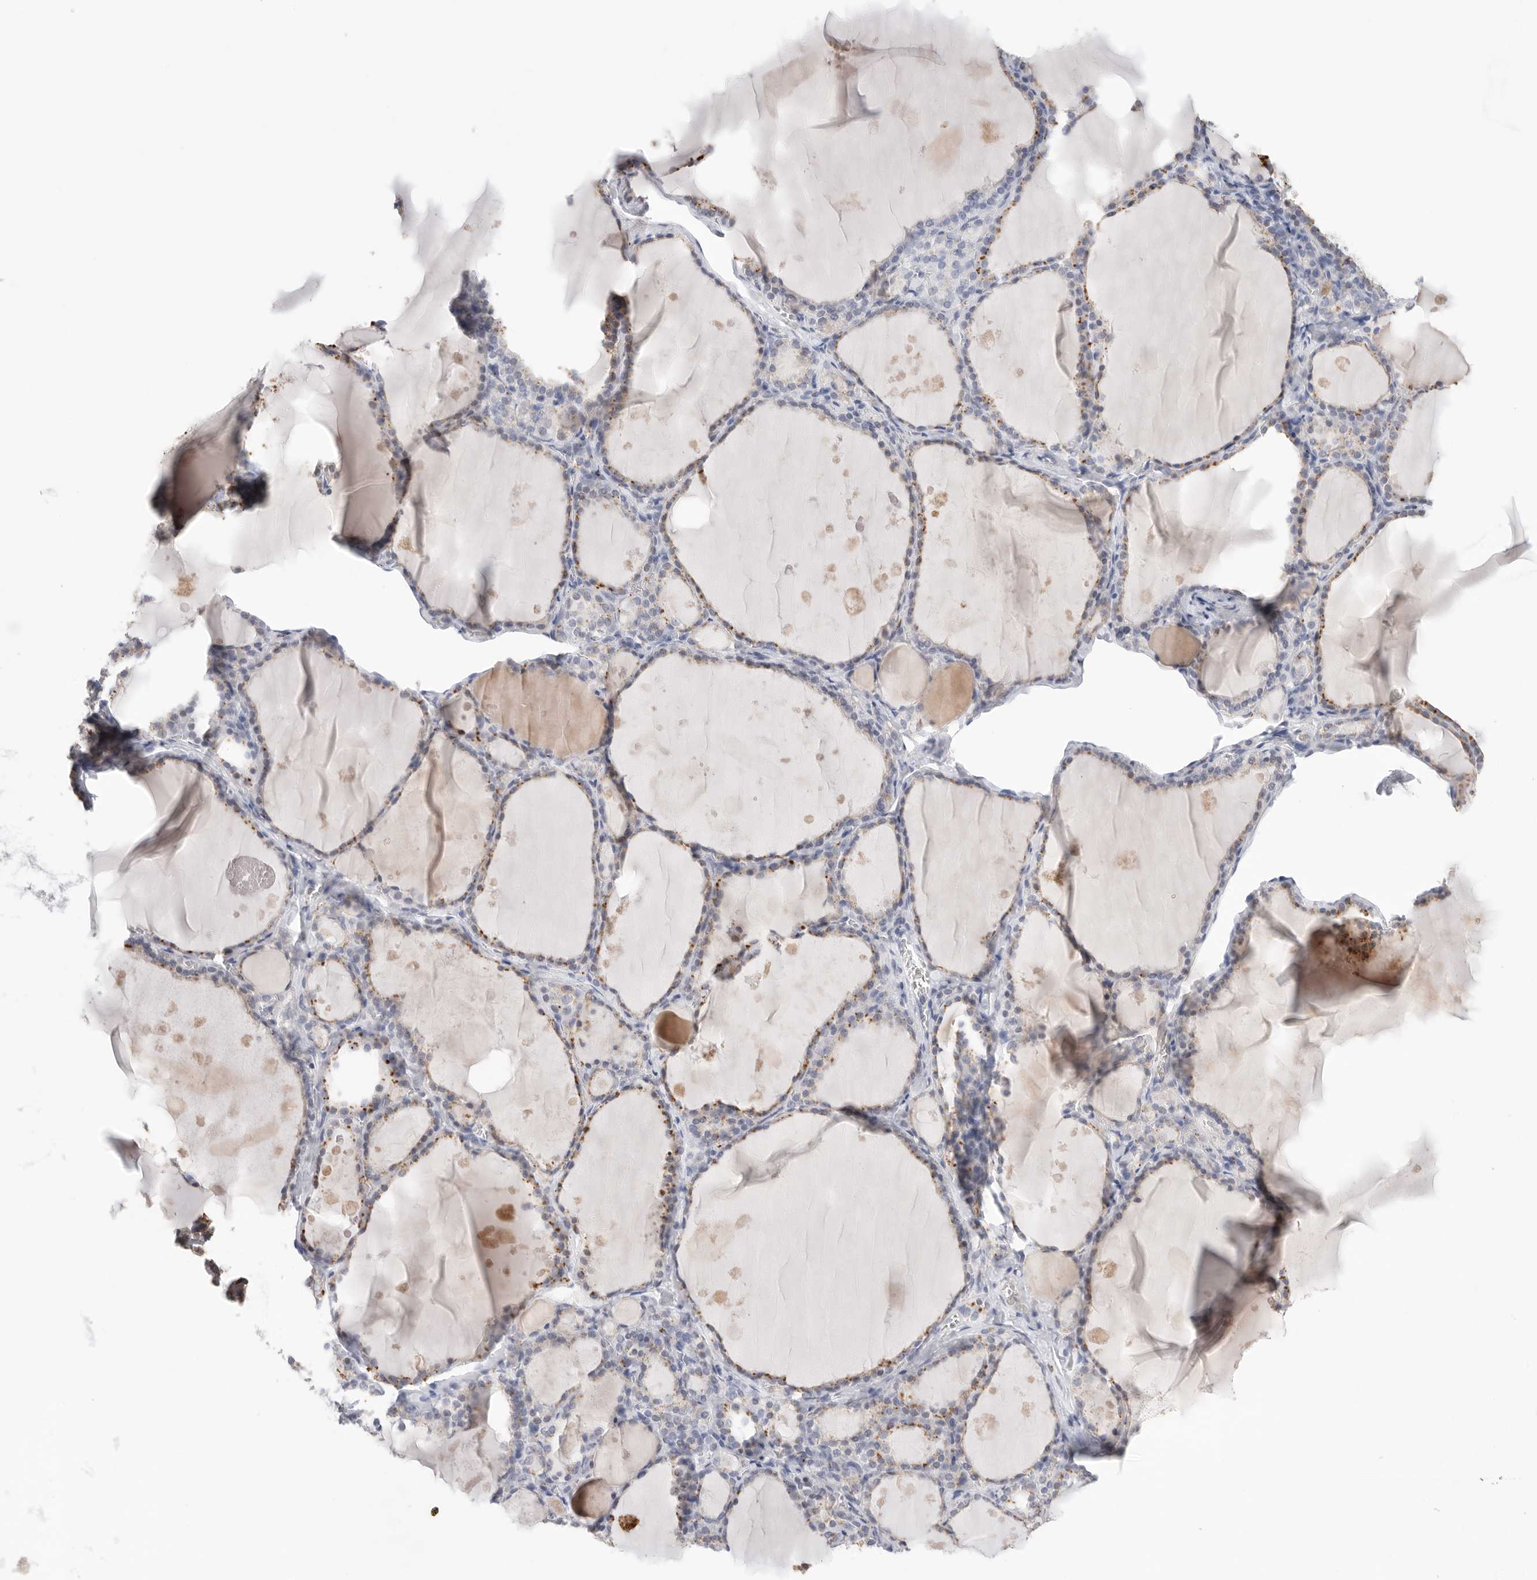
{"staining": {"intensity": "moderate", "quantity": ">75%", "location": "cytoplasmic/membranous"}, "tissue": "thyroid gland", "cell_type": "Glandular cells", "image_type": "normal", "snomed": [{"axis": "morphology", "description": "Normal tissue, NOS"}, {"axis": "topography", "description": "Thyroid gland"}], "caption": "Brown immunohistochemical staining in normal thyroid gland exhibits moderate cytoplasmic/membranous positivity in about >75% of glandular cells. The protein of interest is shown in brown color, while the nuclei are stained blue.", "gene": "GGH", "patient": {"sex": "male", "age": 56}}